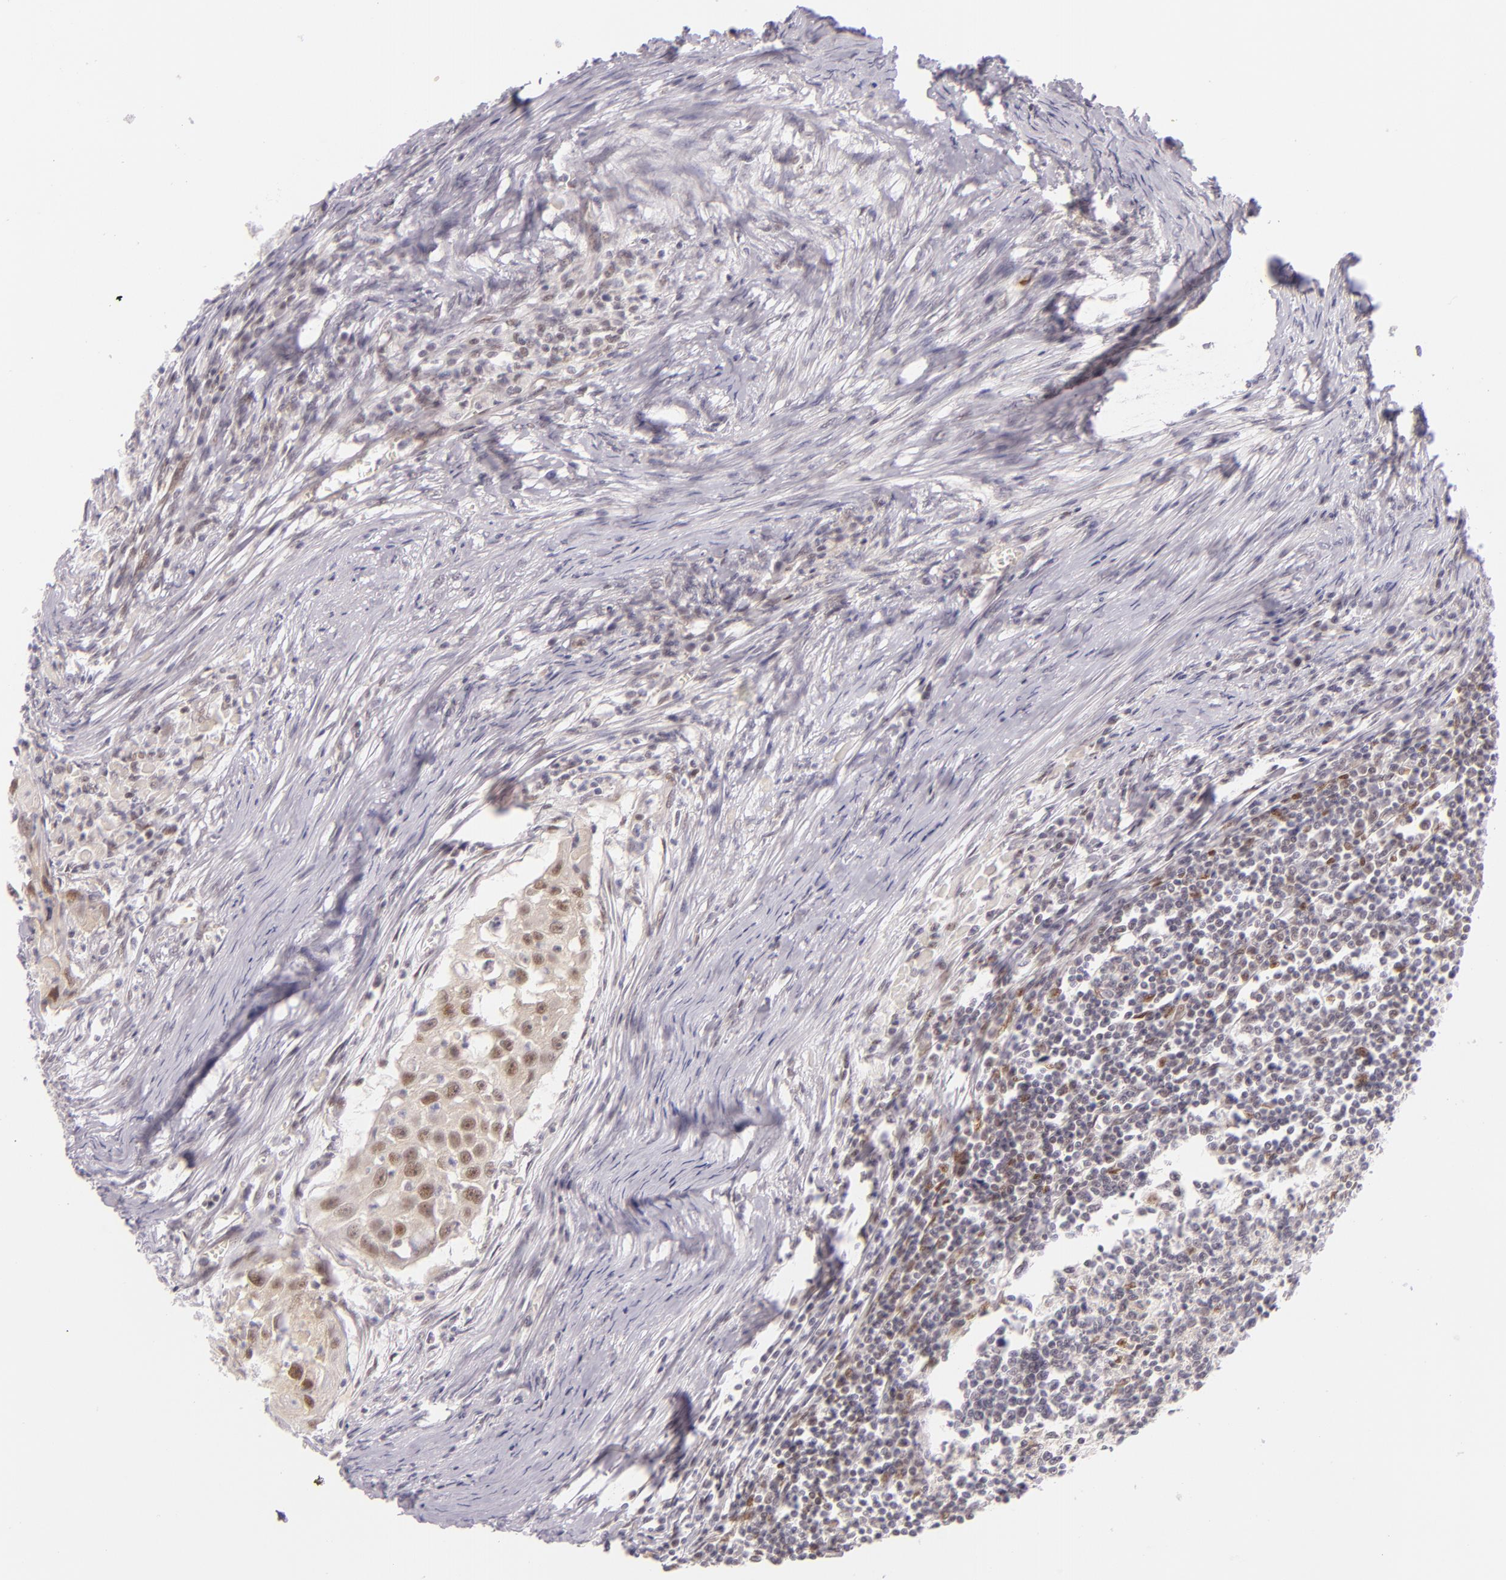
{"staining": {"intensity": "moderate", "quantity": "25%-75%", "location": "cytoplasmic/membranous,nuclear"}, "tissue": "head and neck cancer", "cell_type": "Tumor cells", "image_type": "cancer", "snomed": [{"axis": "morphology", "description": "Squamous cell carcinoma, NOS"}, {"axis": "topography", "description": "Head-Neck"}], "caption": "Human head and neck cancer stained with a brown dye shows moderate cytoplasmic/membranous and nuclear positive positivity in approximately 25%-75% of tumor cells.", "gene": "BCL3", "patient": {"sex": "male", "age": 64}}